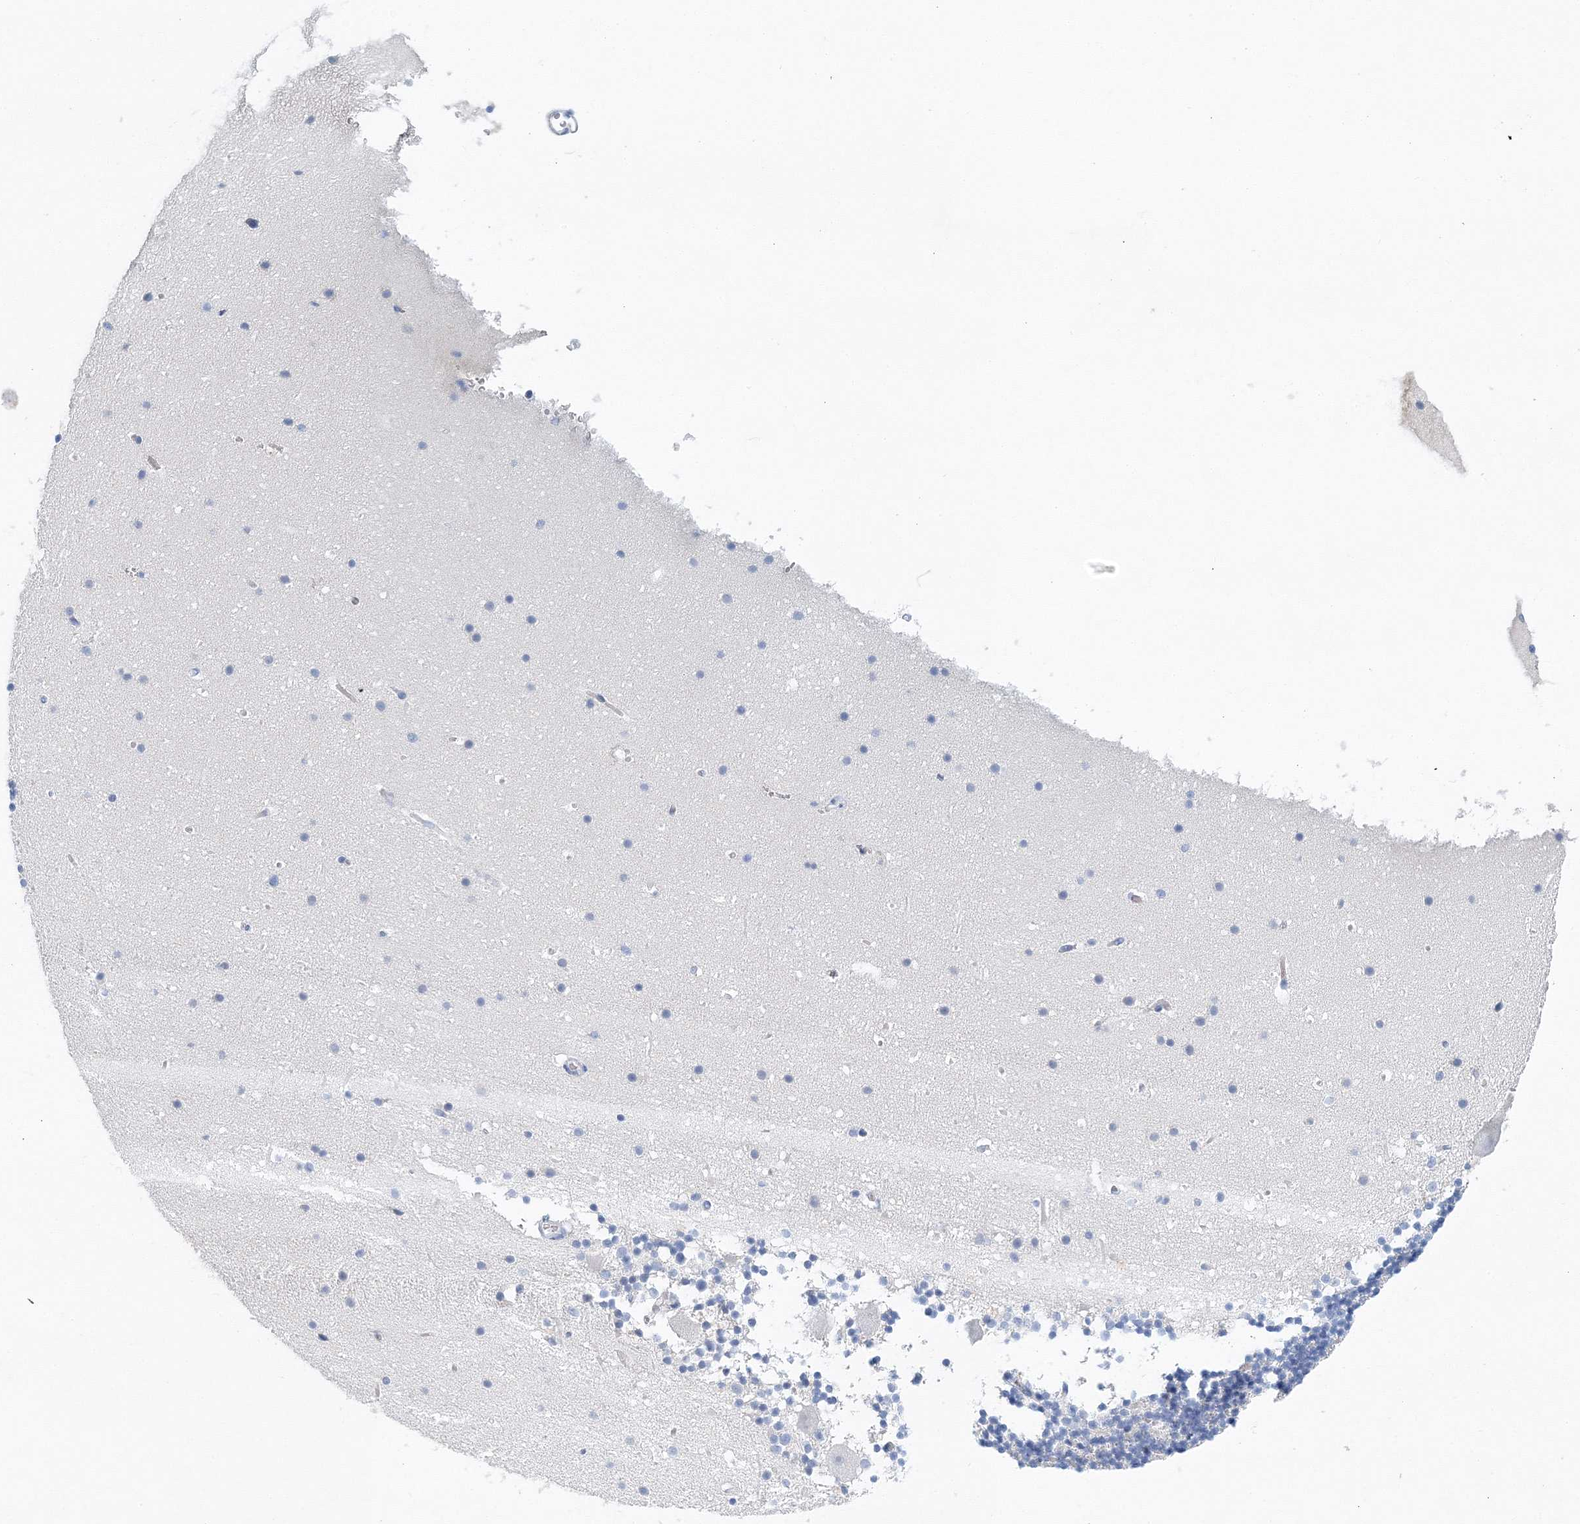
{"staining": {"intensity": "negative", "quantity": "none", "location": "none"}, "tissue": "cerebellum", "cell_type": "Cells in granular layer", "image_type": "normal", "snomed": [{"axis": "morphology", "description": "Normal tissue, NOS"}, {"axis": "topography", "description": "Cerebellum"}], "caption": "Unremarkable cerebellum was stained to show a protein in brown. There is no significant staining in cells in granular layer. (DAB (3,3'-diaminobenzidine) immunohistochemistry (IHC) with hematoxylin counter stain).", "gene": "VILL", "patient": {"sex": "male", "age": 57}}